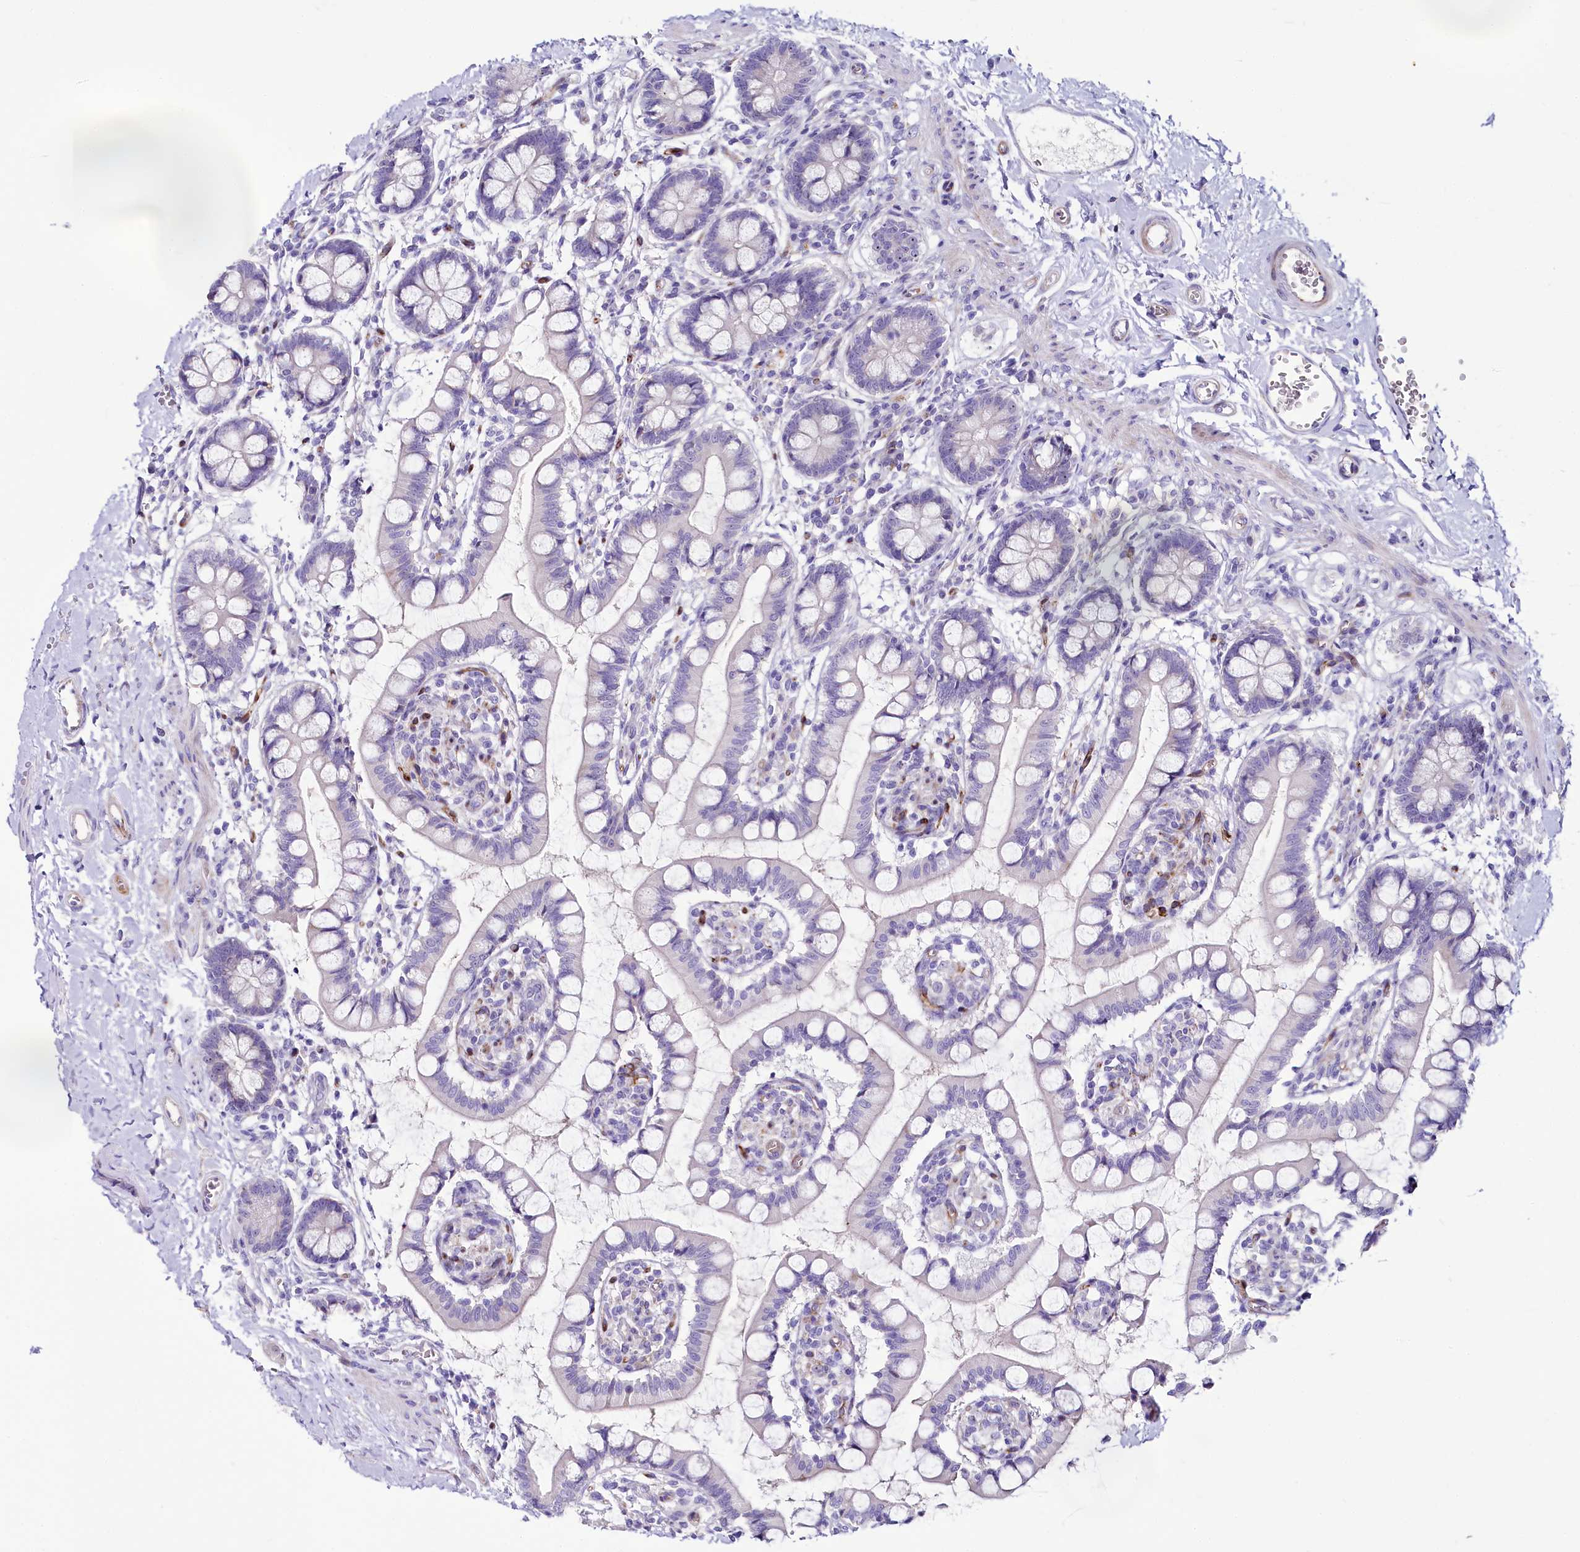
{"staining": {"intensity": "negative", "quantity": "none", "location": "none"}, "tissue": "small intestine", "cell_type": "Glandular cells", "image_type": "normal", "snomed": [{"axis": "morphology", "description": "Normal tissue, NOS"}, {"axis": "topography", "description": "Small intestine"}], "caption": "This photomicrograph is of normal small intestine stained with immunohistochemistry (IHC) to label a protein in brown with the nuclei are counter-stained blue. There is no expression in glandular cells. Brightfield microscopy of immunohistochemistry stained with DAB (brown) and hematoxylin (blue), captured at high magnification.", "gene": "SH3TC2", "patient": {"sex": "male", "age": 52}}